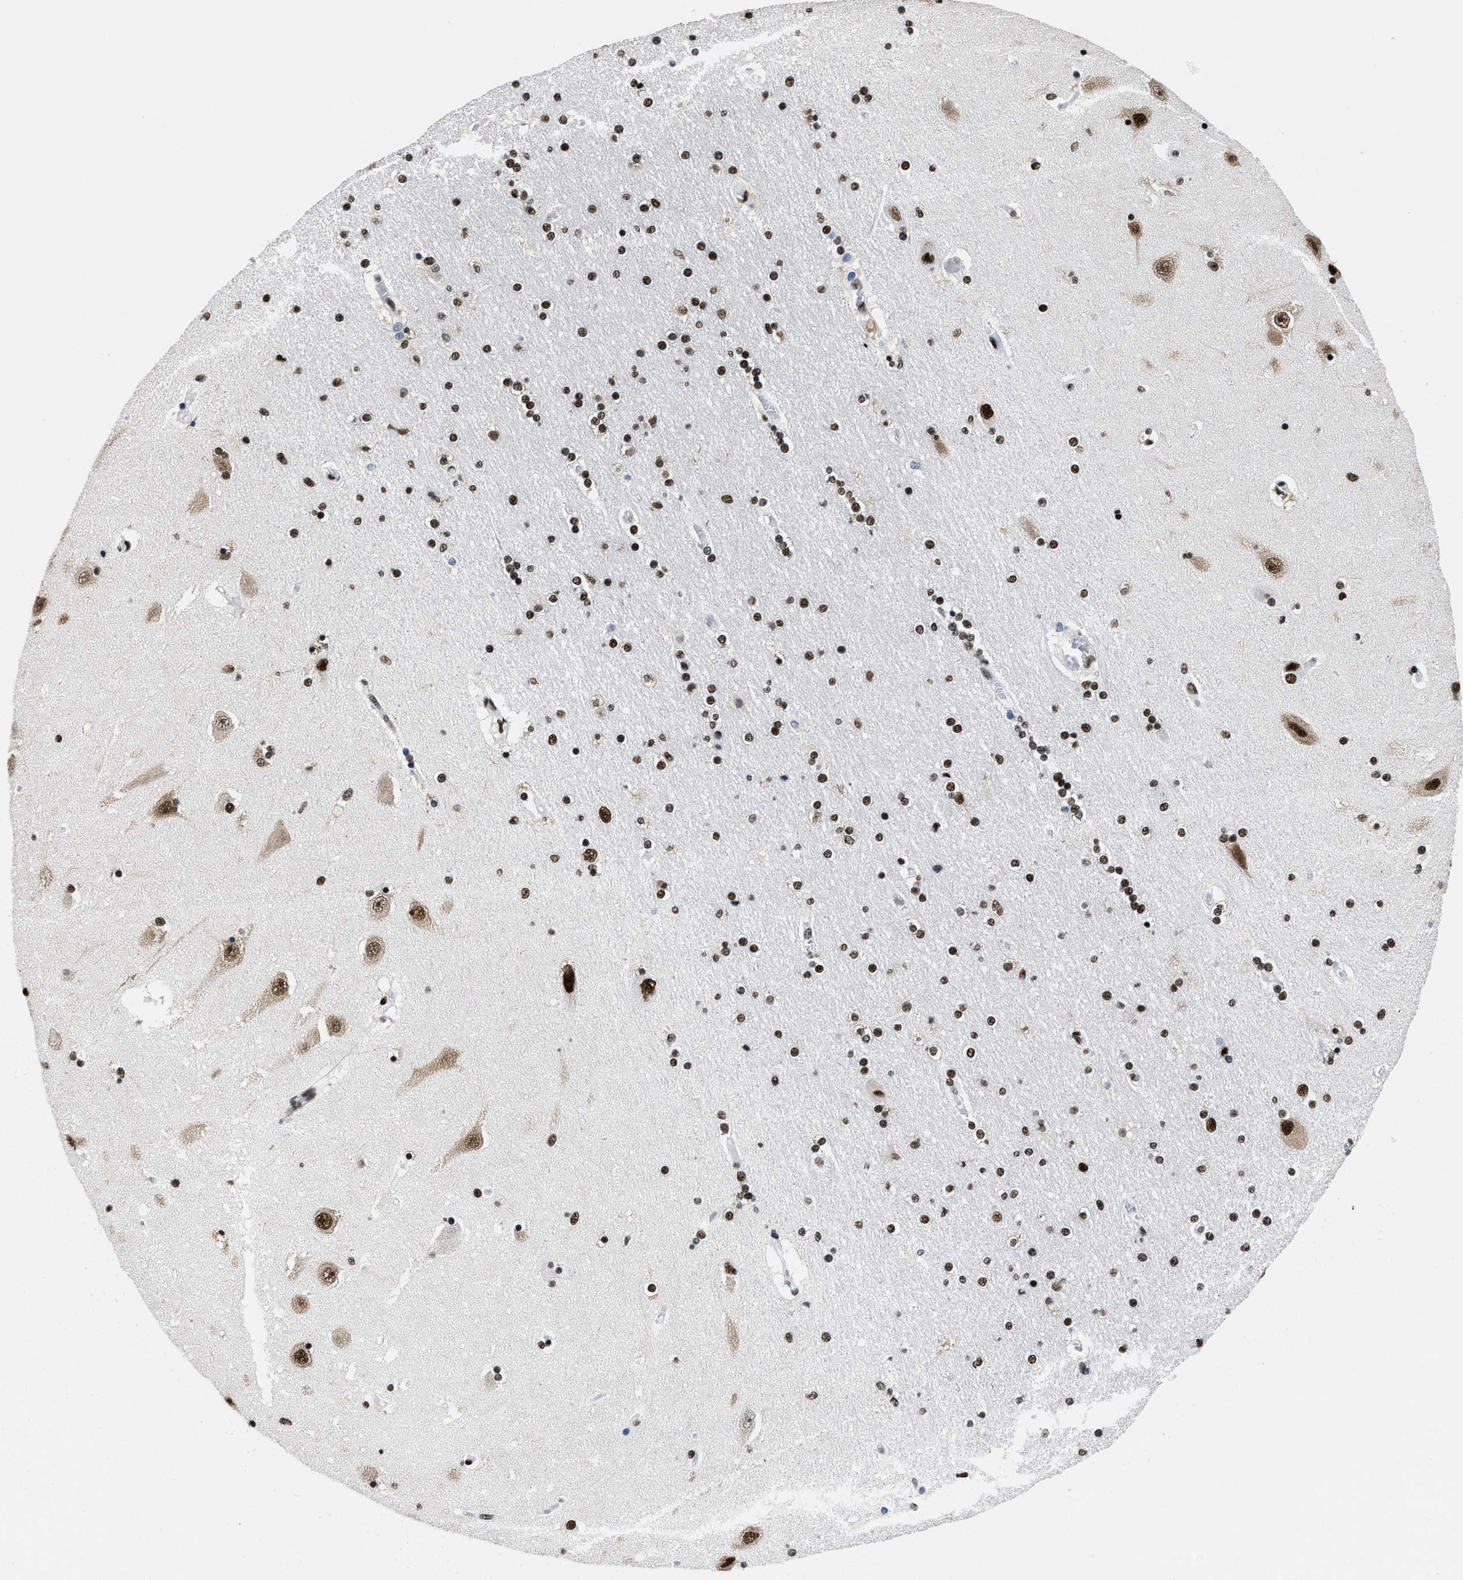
{"staining": {"intensity": "strong", "quantity": ">75%", "location": "nuclear"}, "tissue": "hippocampus", "cell_type": "Glial cells", "image_type": "normal", "snomed": [{"axis": "morphology", "description": "Normal tissue, NOS"}, {"axis": "topography", "description": "Hippocampus"}], "caption": "Immunohistochemistry (IHC) (DAB) staining of normal human hippocampus reveals strong nuclear protein expression in approximately >75% of glial cells. (IHC, brightfield microscopy, high magnification).", "gene": "SMARCC2", "patient": {"sex": "female", "age": 54}}